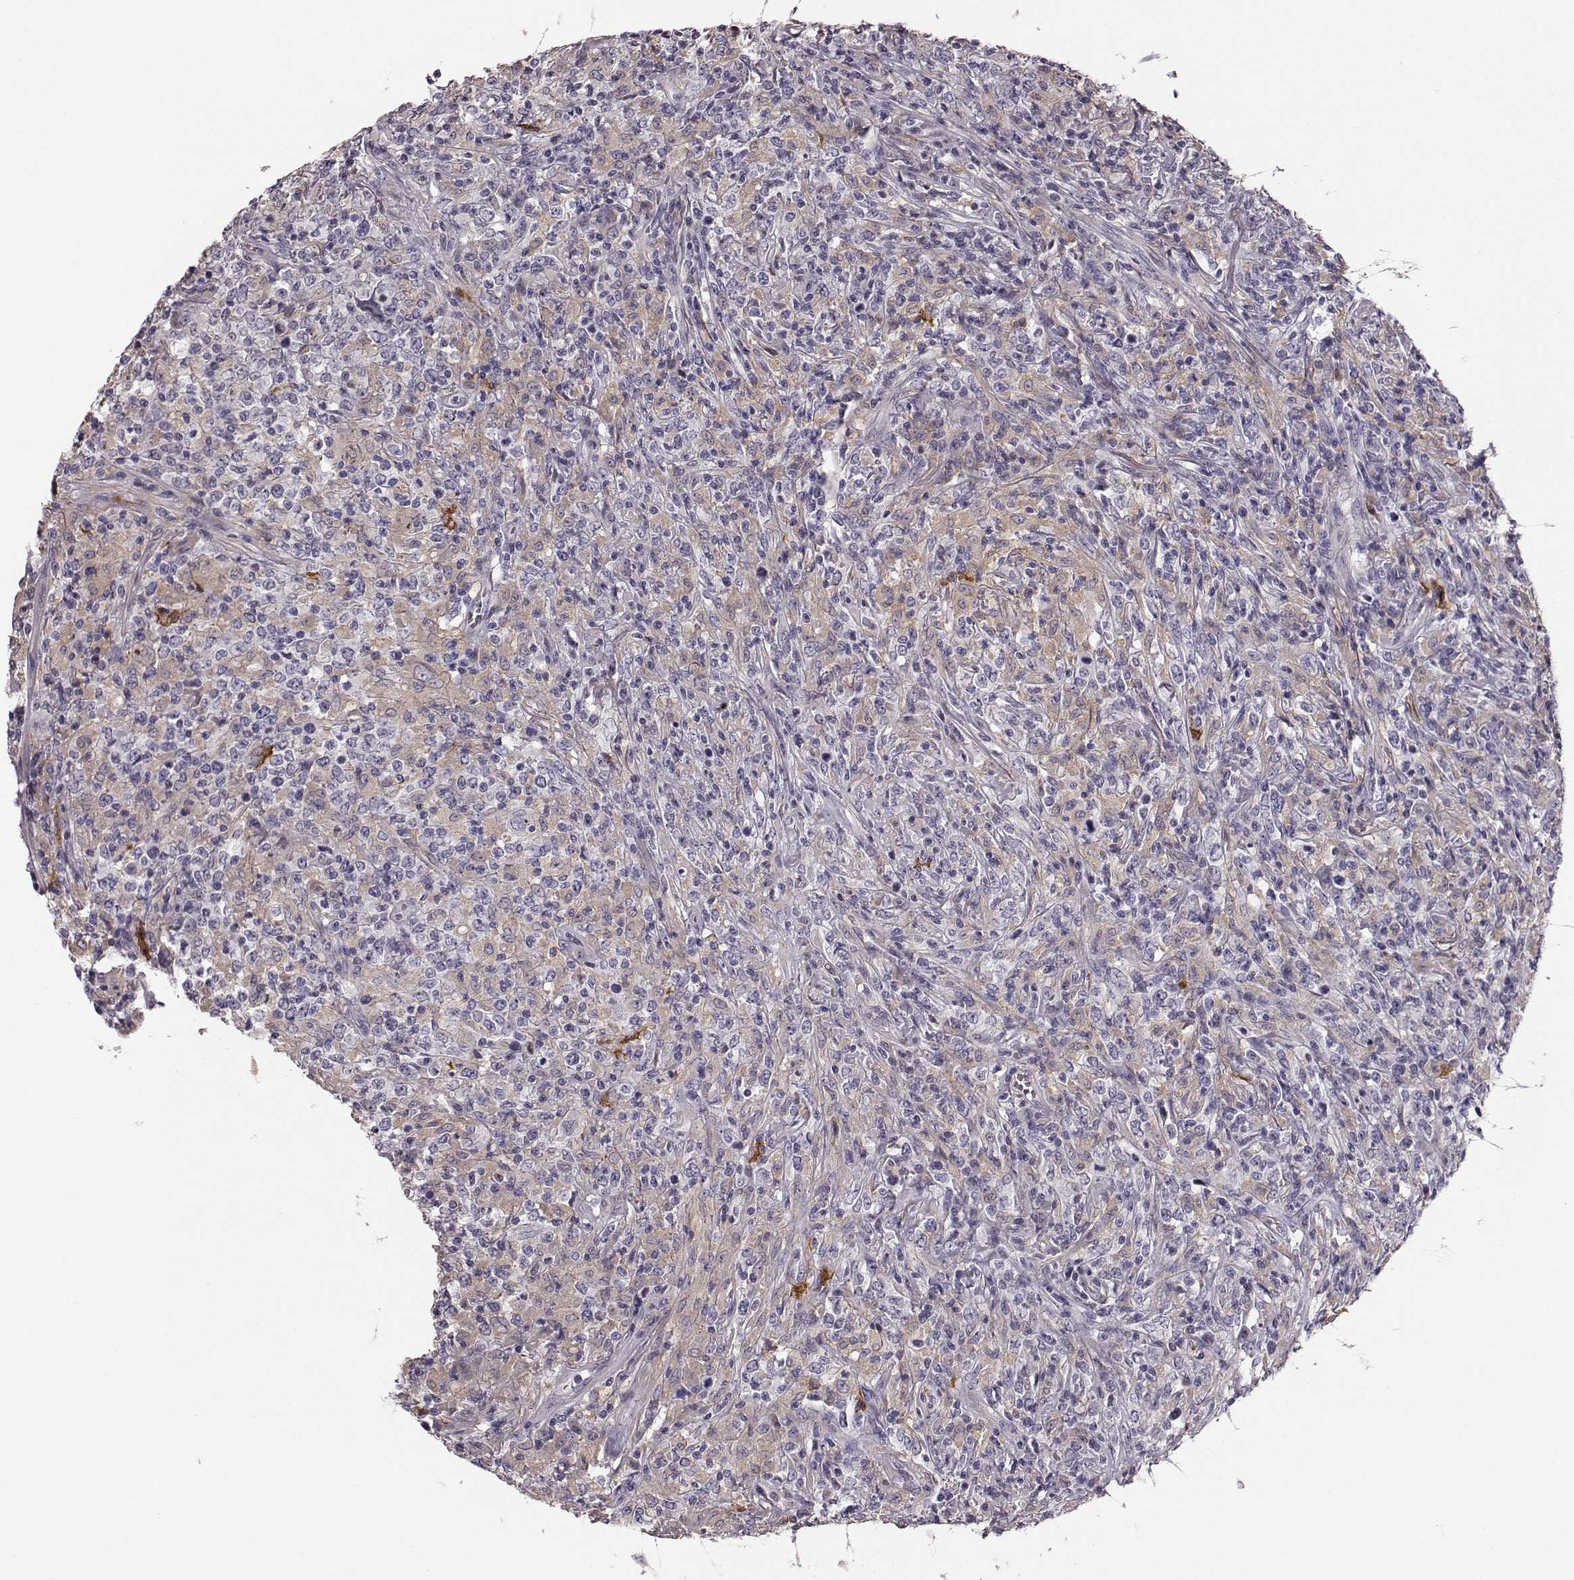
{"staining": {"intensity": "weak", "quantity": ">75%", "location": "cytoplasmic/membranous"}, "tissue": "lymphoma", "cell_type": "Tumor cells", "image_type": "cancer", "snomed": [{"axis": "morphology", "description": "Malignant lymphoma, non-Hodgkin's type, High grade"}, {"axis": "topography", "description": "Lung"}], "caption": "Lymphoma was stained to show a protein in brown. There is low levels of weak cytoplasmic/membranous positivity in about >75% of tumor cells. (Stains: DAB in brown, nuclei in blue, Microscopy: brightfield microscopy at high magnification).", "gene": "GPR50", "patient": {"sex": "male", "age": 79}}